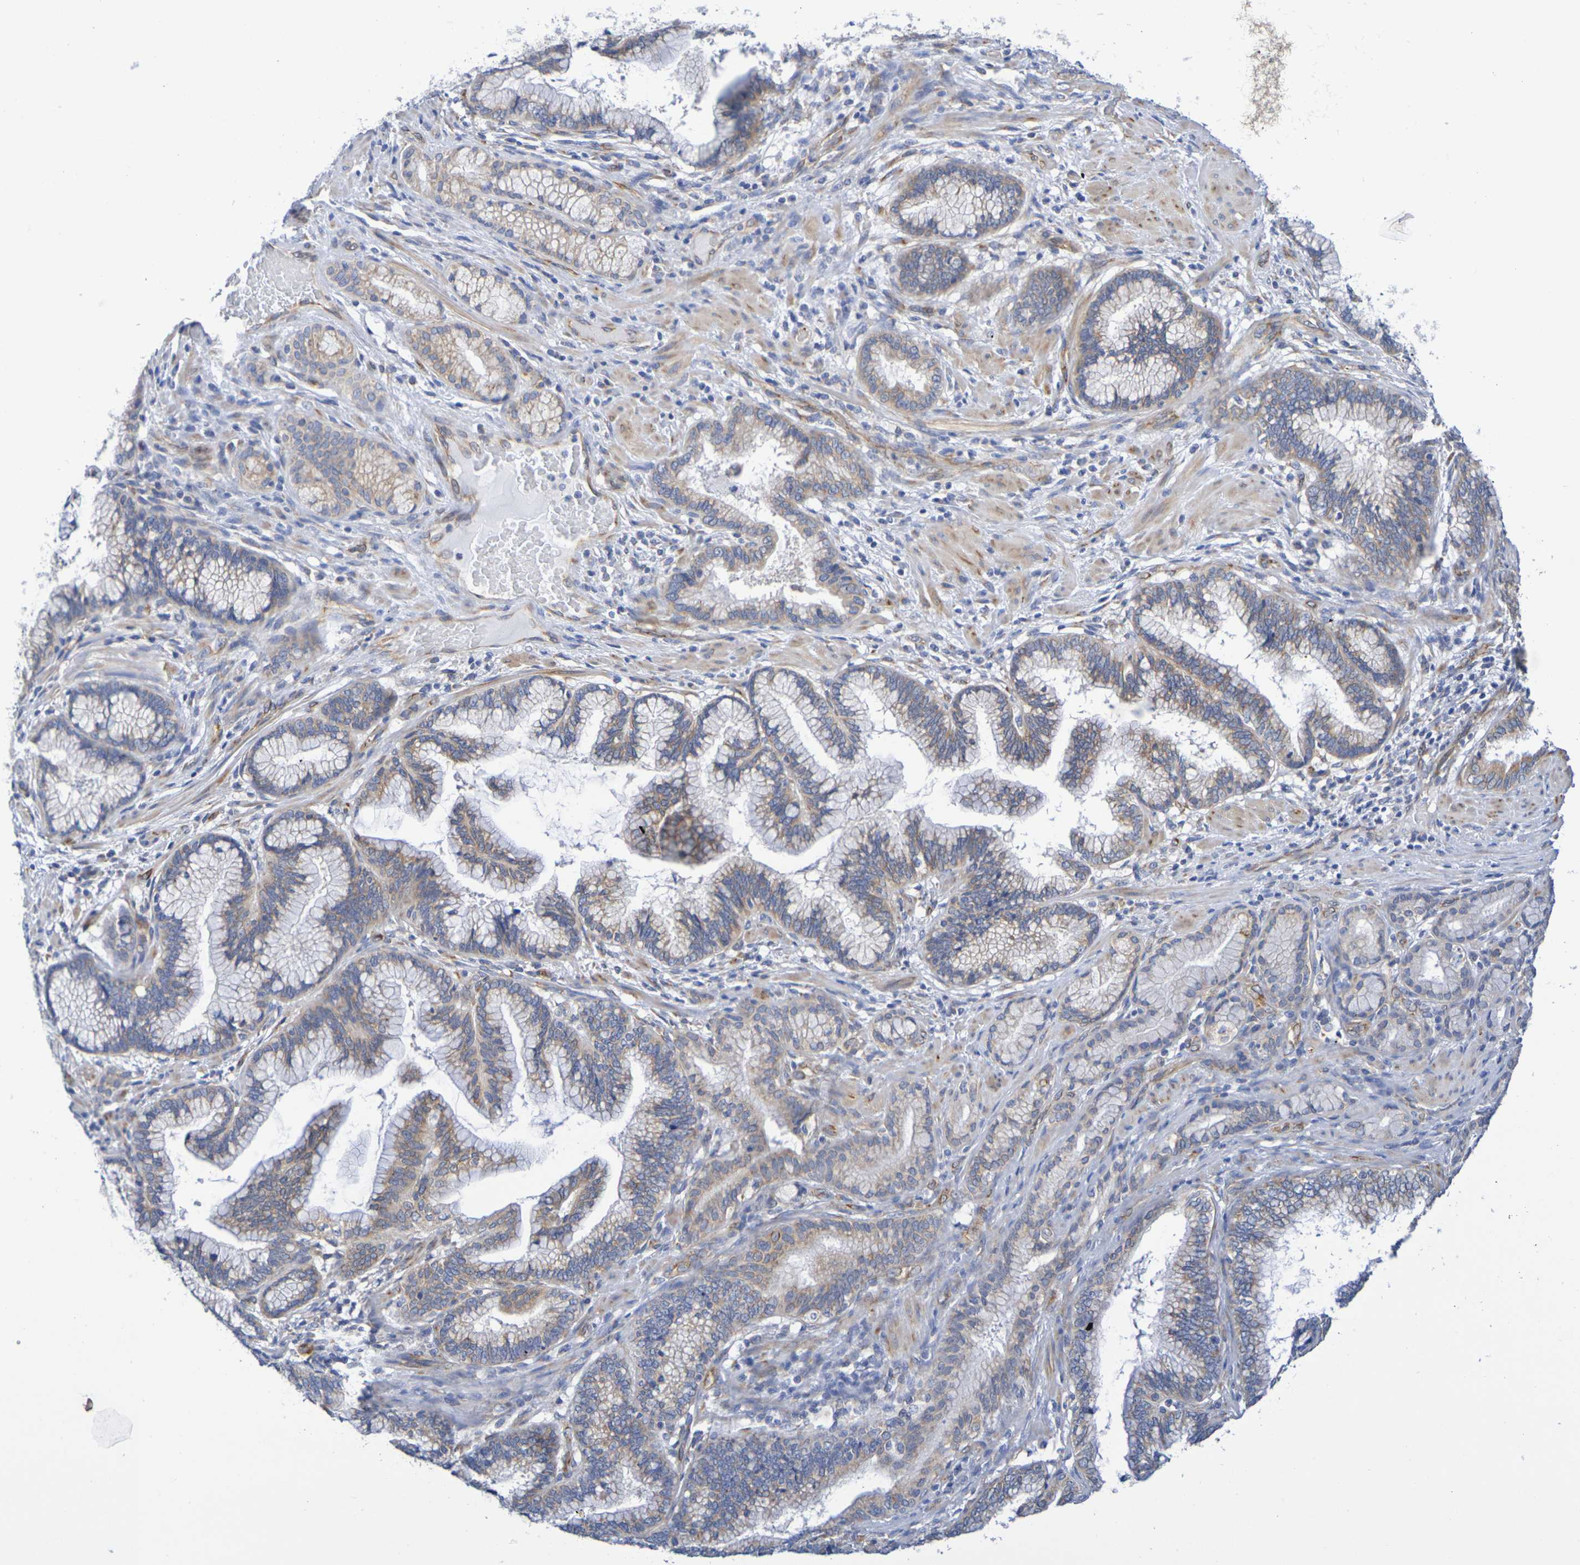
{"staining": {"intensity": "weak", "quantity": ">75%", "location": "cytoplasmic/membranous"}, "tissue": "pancreatic cancer", "cell_type": "Tumor cells", "image_type": "cancer", "snomed": [{"axis": "morphology", "description": "Adenocarcinoma, NOS"}, {"axis": "topography", "description": "Pancreas"}], "caption": "Protein staining demonstrates weak cytoplasmic/membranous staining in approximately >75% of tumor cells in pancreatic cancer (adenocarcinoma).", "gene": "TMCC3", "patient": {"sex": "female", "age": 64}}